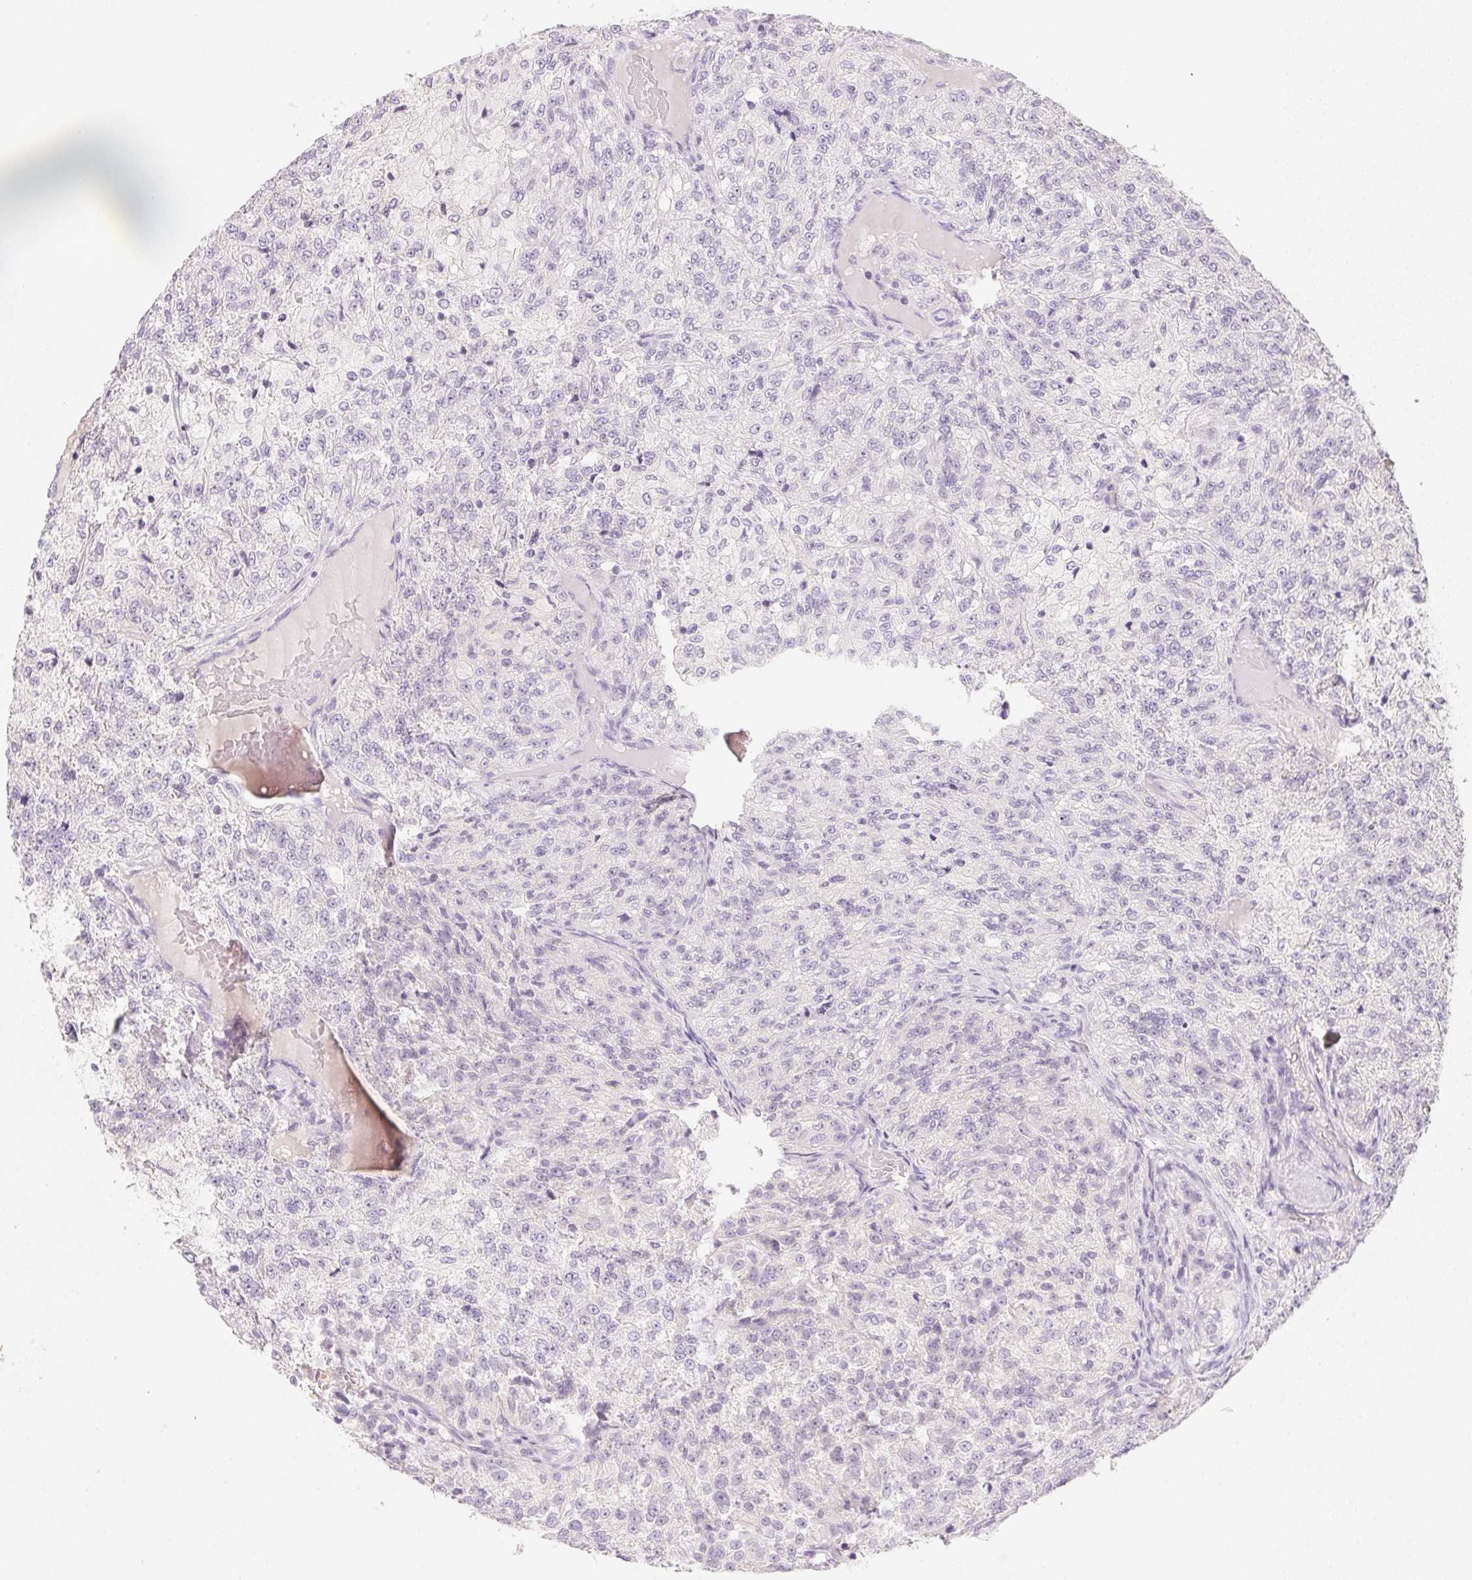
{"staining": {"intensity": "negative", "quantity": "none", "location": "none"}, "tissue": "renal cancer", "cell_type": "Tumor cells", "image_type": "cancer", "snomed": [{"axis": "morphology", "description": "Adenocarcinoma, NOS"}, {"axis": "topography", "description": "Kidney"}], "caption": "Tumor cells show no significant protein expression in adenocarcinoma (renal). (Brightfield microscopy of DAB IHC at high magnification).", "gene": "MCOLN3", "patient": {"sex": "female", "age": 63}}